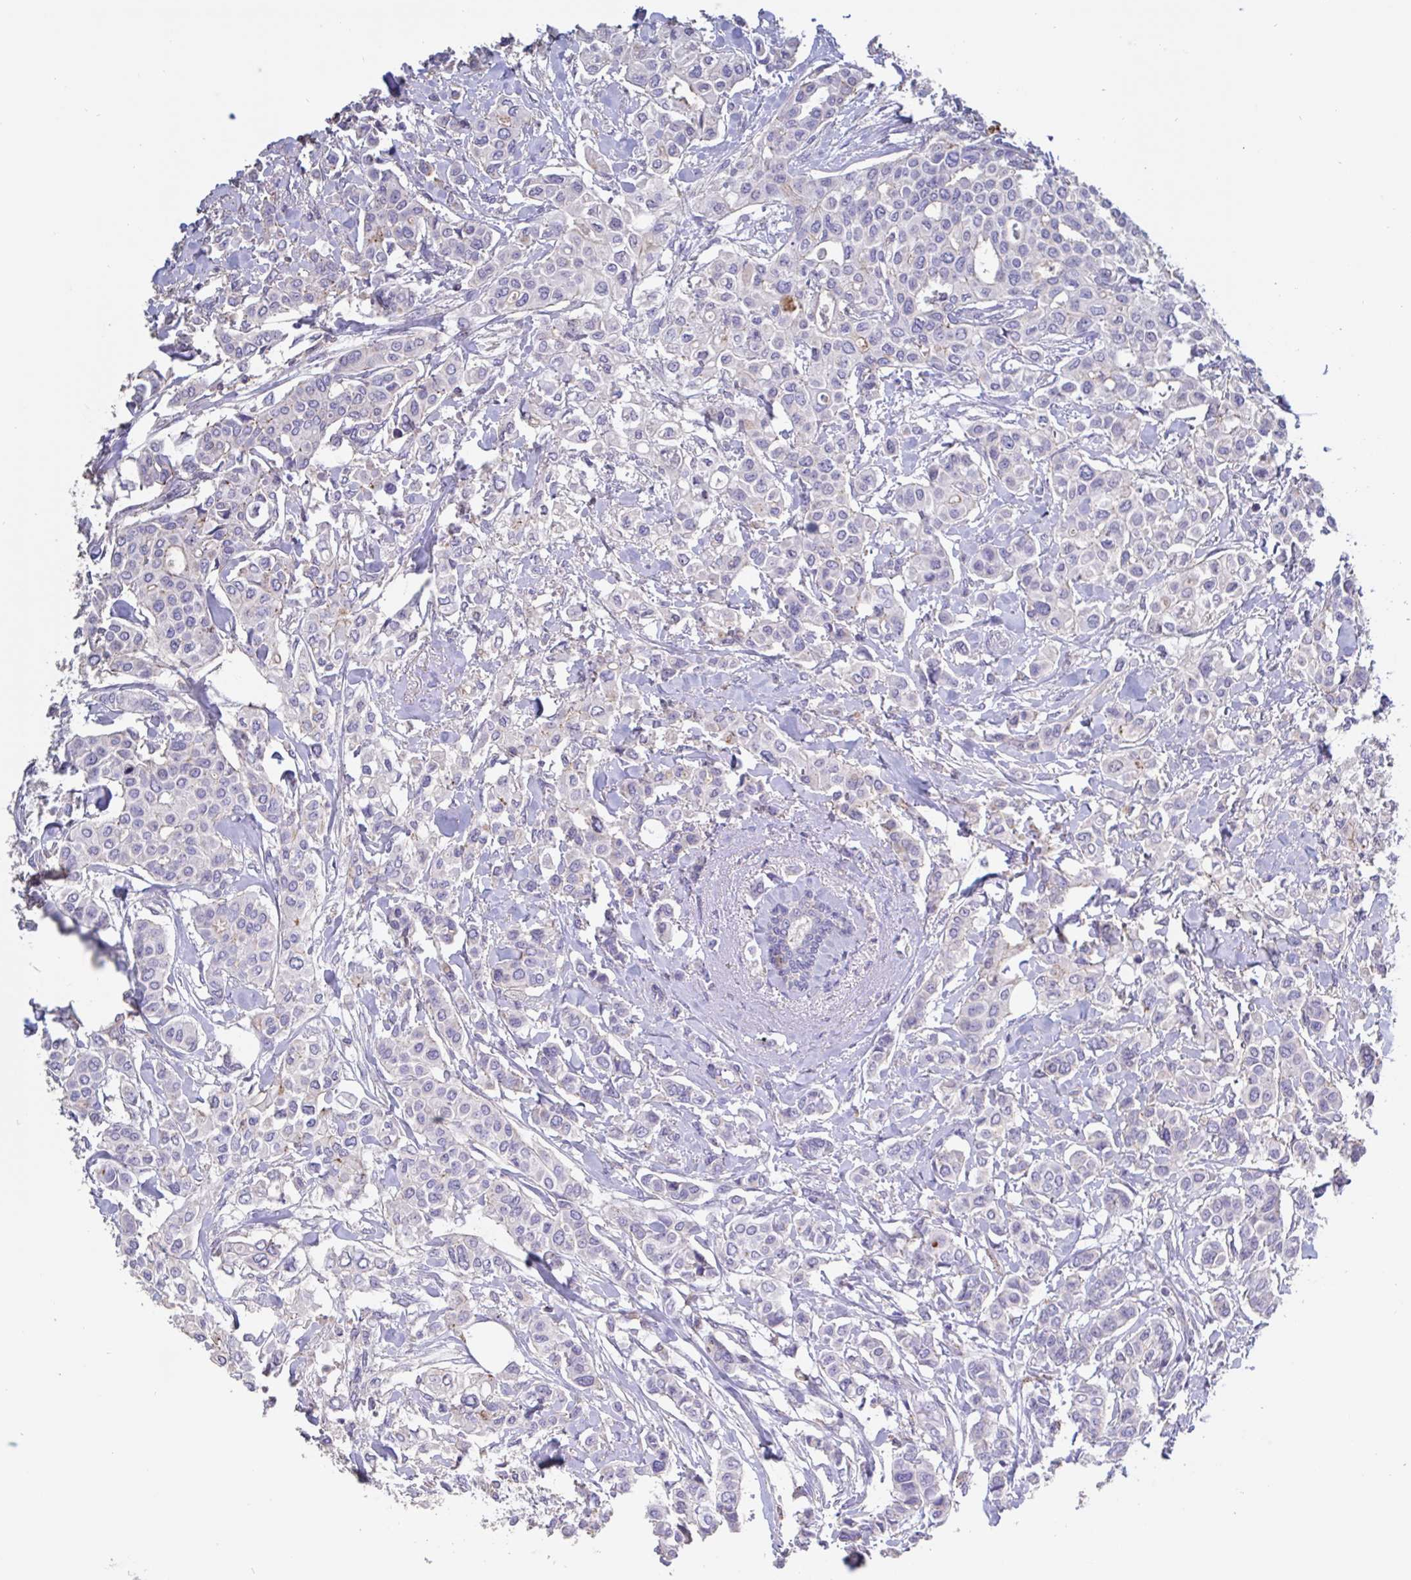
{"staining": {"intensity": "negative", "quantity": "none", "location": "none"}, "tissue": "breast cancer", "cell_type": "Tumor cells", "image_type": "cancer", "snomed": [{"axis": "morphology", "description": "Lobular carcinoma"}, {"axis": "topography", "description": "Breast"}], "caption": "High magnification brightfield microscopy of breast lobular carcinoma stained with DAB (3,3'-diaminobenzidine) (brown) and counterstained with hematoxylin (blue): tumor cells show no significant expression.", "gene": "CHMP5", "patient": {"sex": "female", "age": 51}}